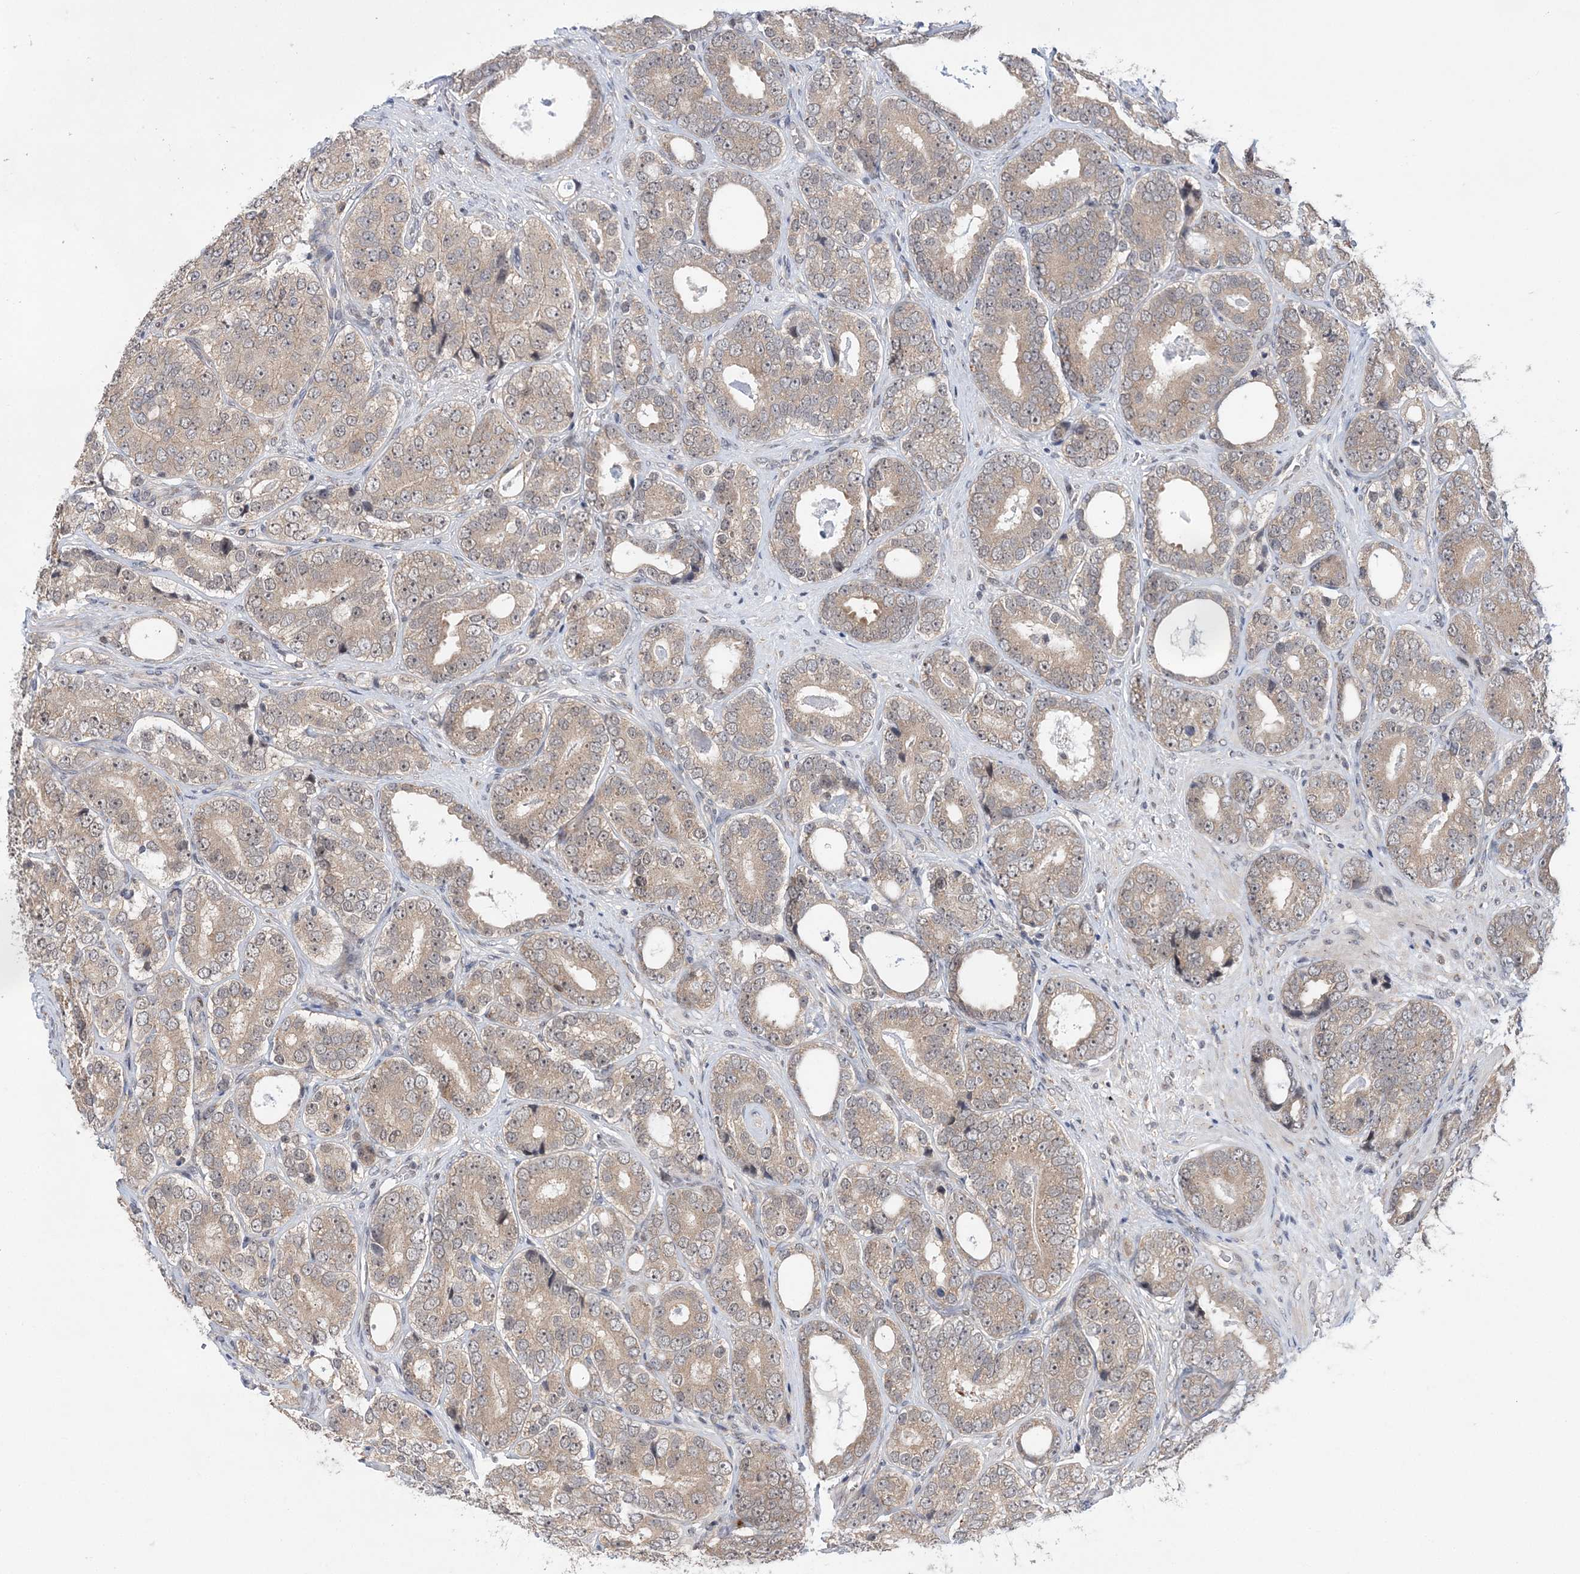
{"staining": {"intensity": "moderate", "quantity": "25%-75%", "location": "cytoplasmic/membranous"}, "tissue": "prostate cancer", "cell_type": "Tumor cells", "image_type": "cancer", "snomed": [{"axis": "morphology", "description": "Adenocarcinoma, High grade"}, {"axis": "topography", "description": "Prostate"}], "caption": "Prostate cancer (adenocarcinoma (high-grade)) stained with DAB immunohistochemistry exhibits medium levels of moderate cytoplasmic/membranous staining in about 25%-75% of tumor cells.", "gene": "ANAPC15", "patient": {"sex": "male", "age": 56}}